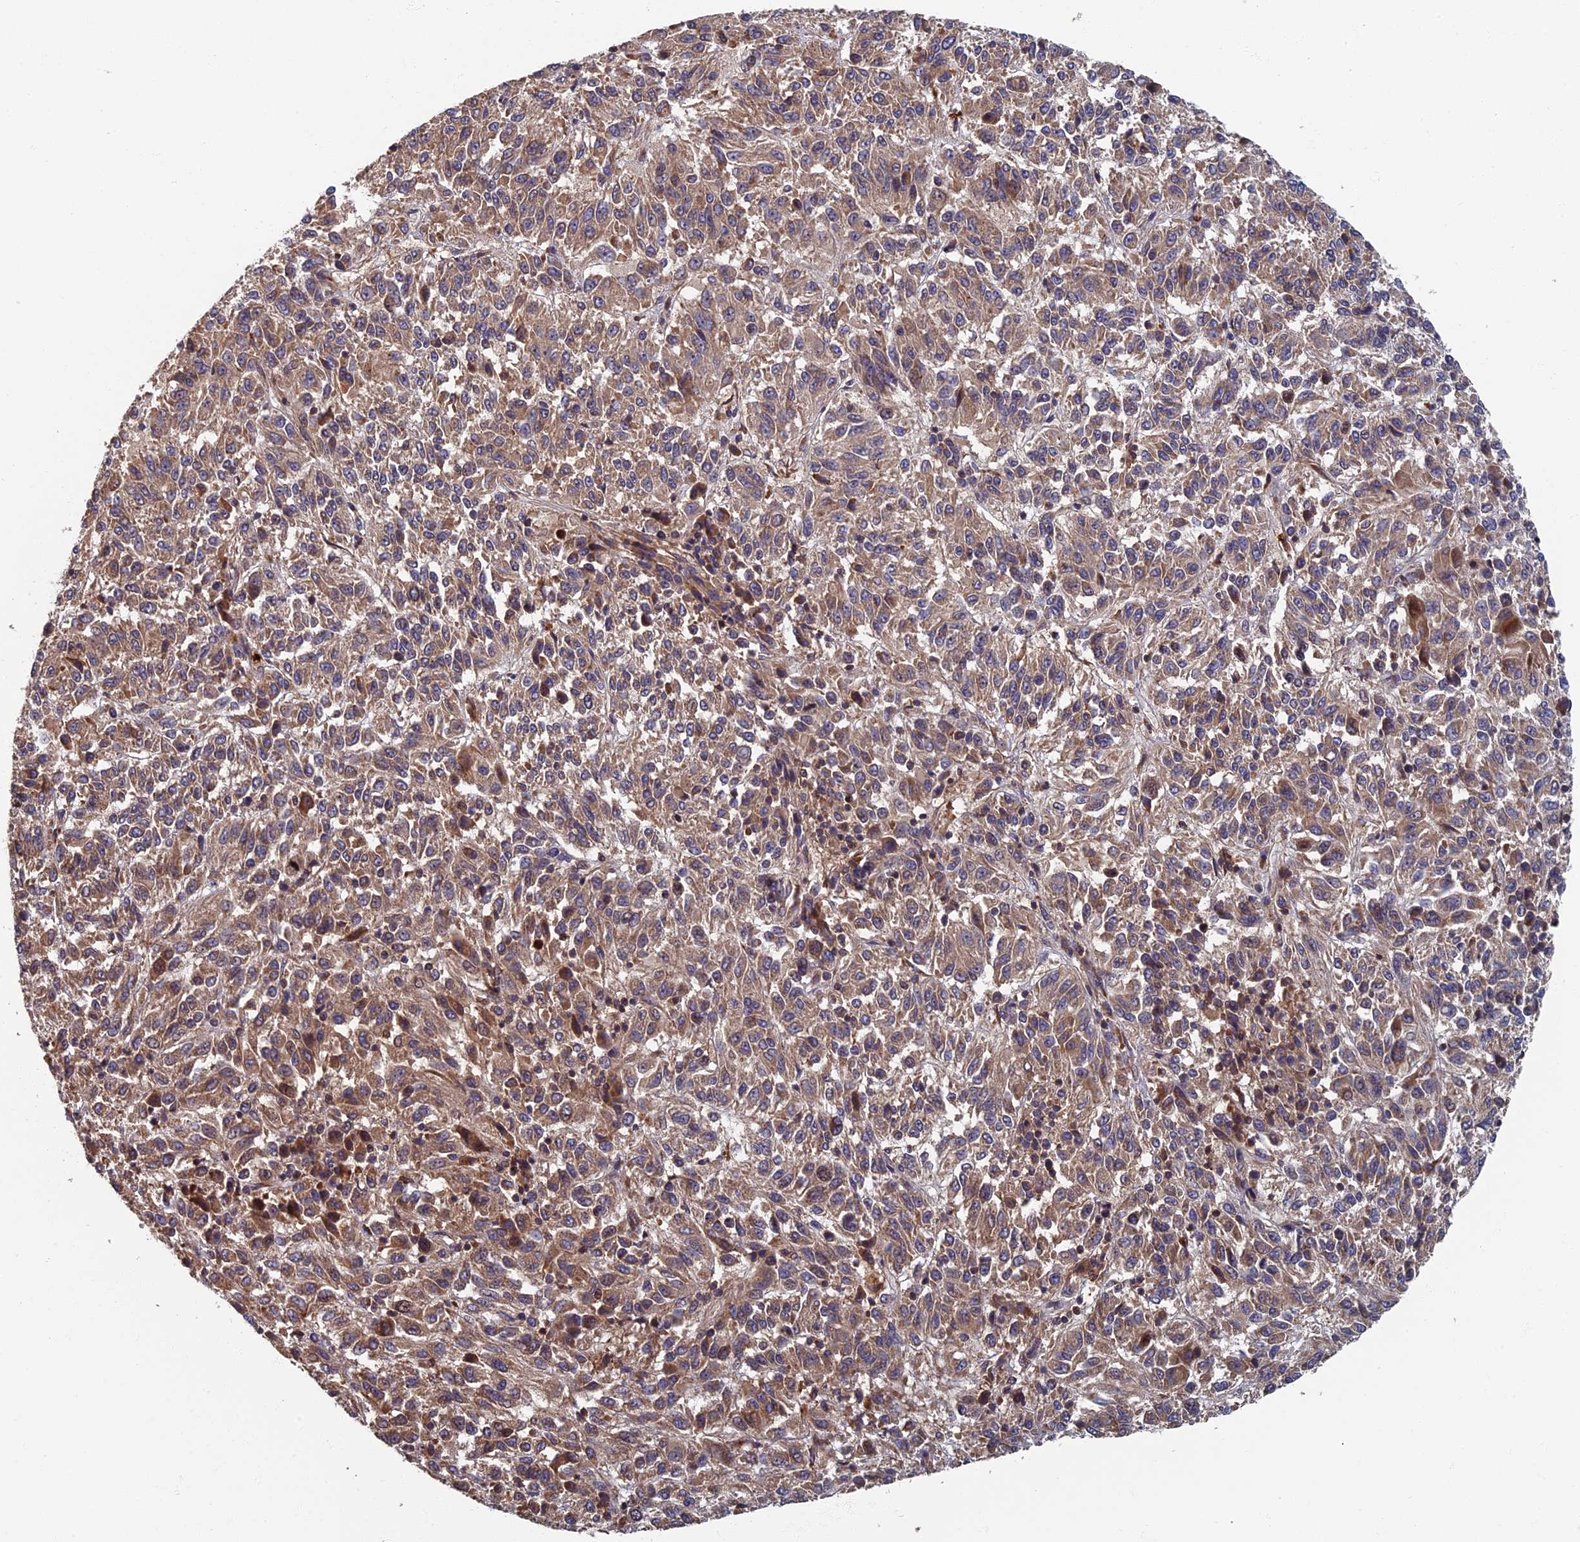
{"staining": {"intensity": "weak", "quantity": ">75%", "location": "cytoplasmic/membranous"}, "tissue": "melanoma", "cell_type": "Tumor cells", "image_type": "cancer", "snomed": [{"axis": "morphology", "description": "Malignant melanoma, Metastatic site"}, {"axis": "topography", "description": "Lung"}], "caption": "Immunohistochemical staining of melanoma reveals low levels of weak cytoplasmic/membranous protein staining in approximately >75% of tumor cells.", "gene": "TNK2", "patient": {"sex": "male", "age": 64}}